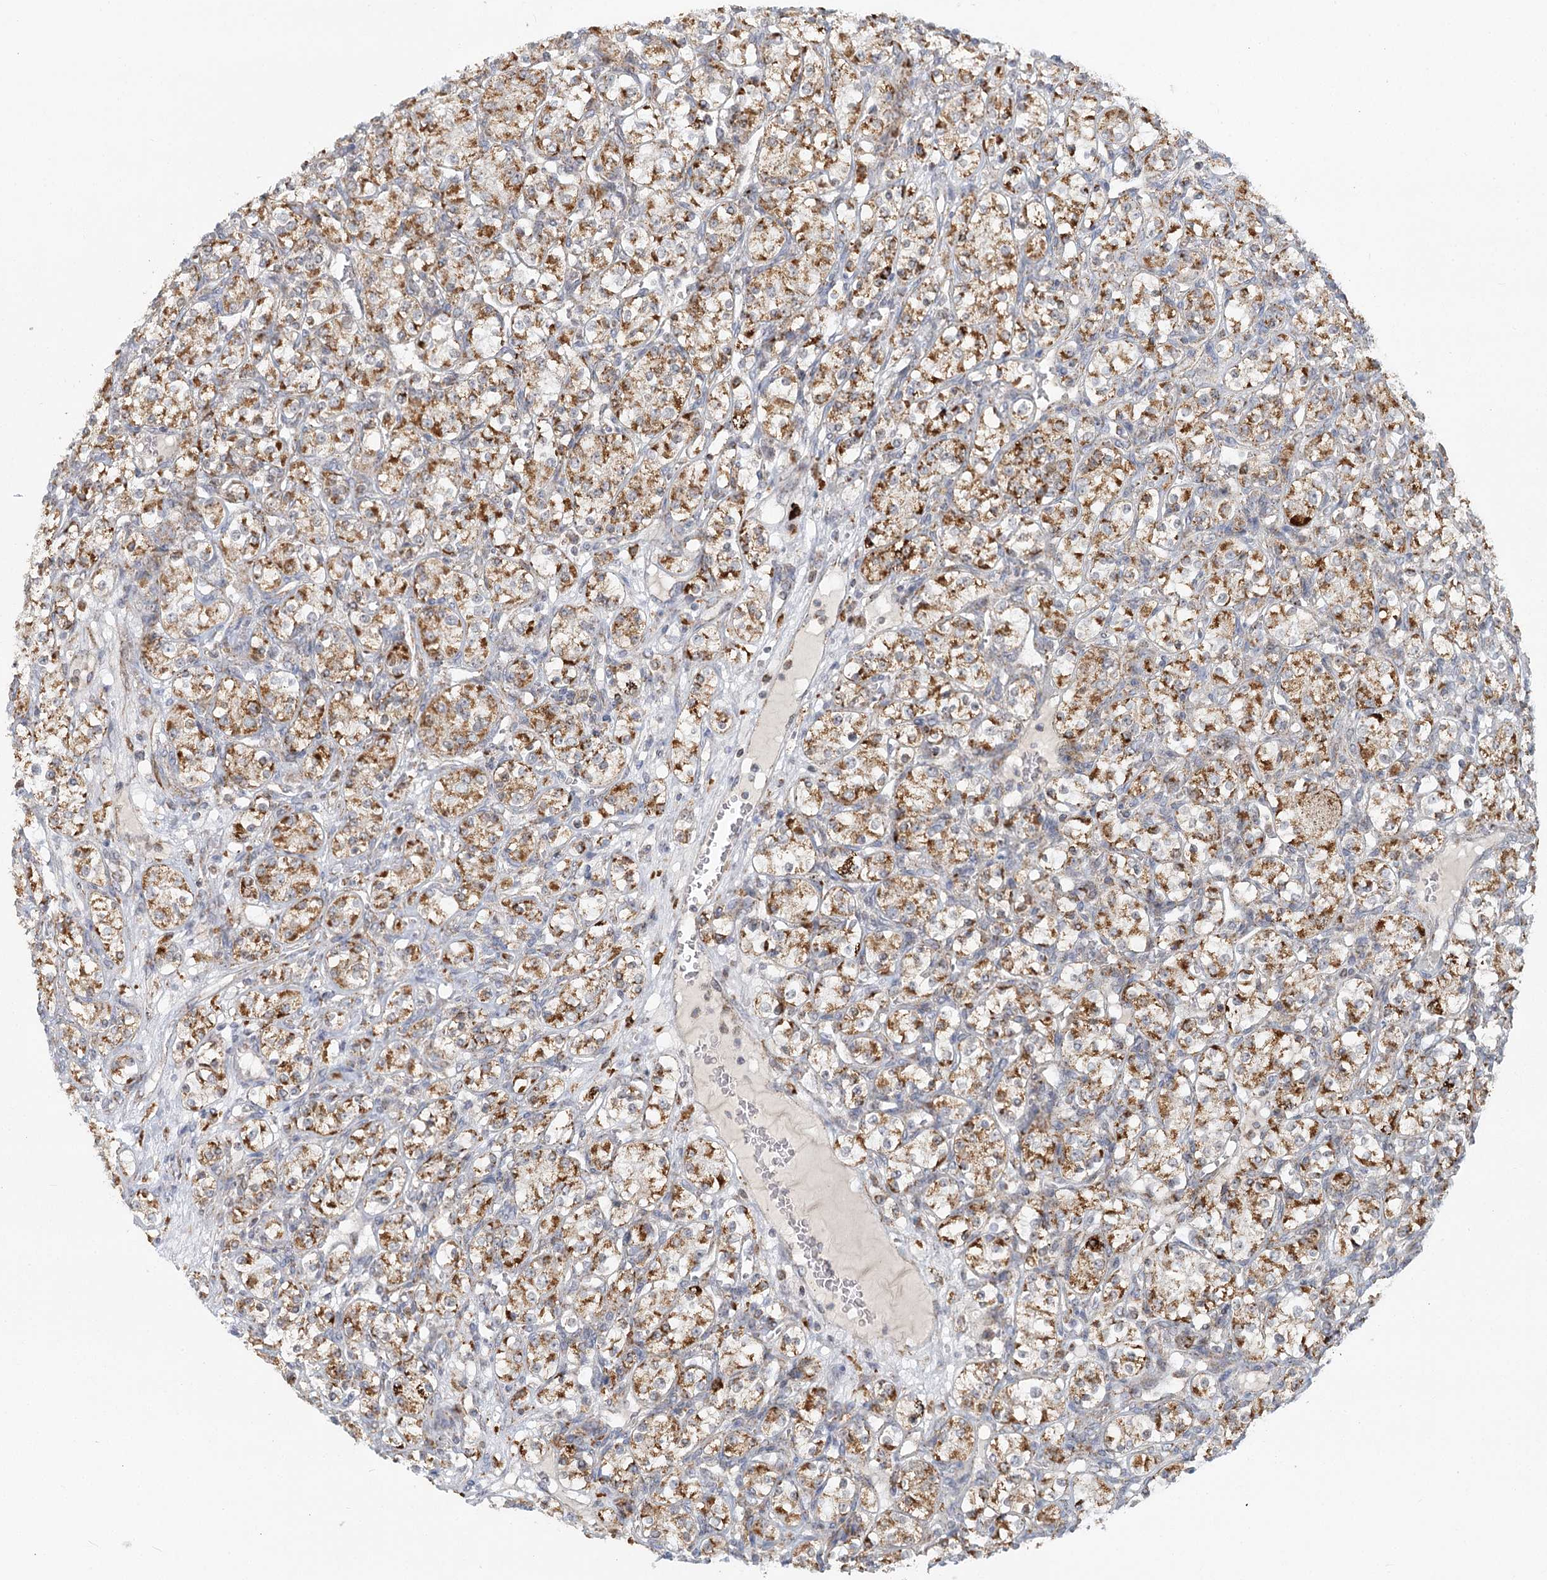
{"staining": {"intensity": "moderate", "quantity": ">75%", "location": "cytoplasmic/membranous"}, "tissue": "renal cancer", "cell_type": "Tumor cells", "image_type": "cancer", "snomed": [{"axis": "morphology", "description": "Adenocarcinoma, NOS"}, {"axis": "topography", "description": "Kidney"}], "caption": "Immunohistochemistry (IHC) histopathology image of neoplastic tissue: adenocarcinoma (renal) stained using immunohistochemistry (IHC) exhibits medium levels of moderate protein expression localized specifically in the cytoplasmic/membranous of tumor cells, appearing as a cytoplasmic/membranous brown color.", "gene": "TAS1R1", "patient": {"sex": "male", "age": 77}}